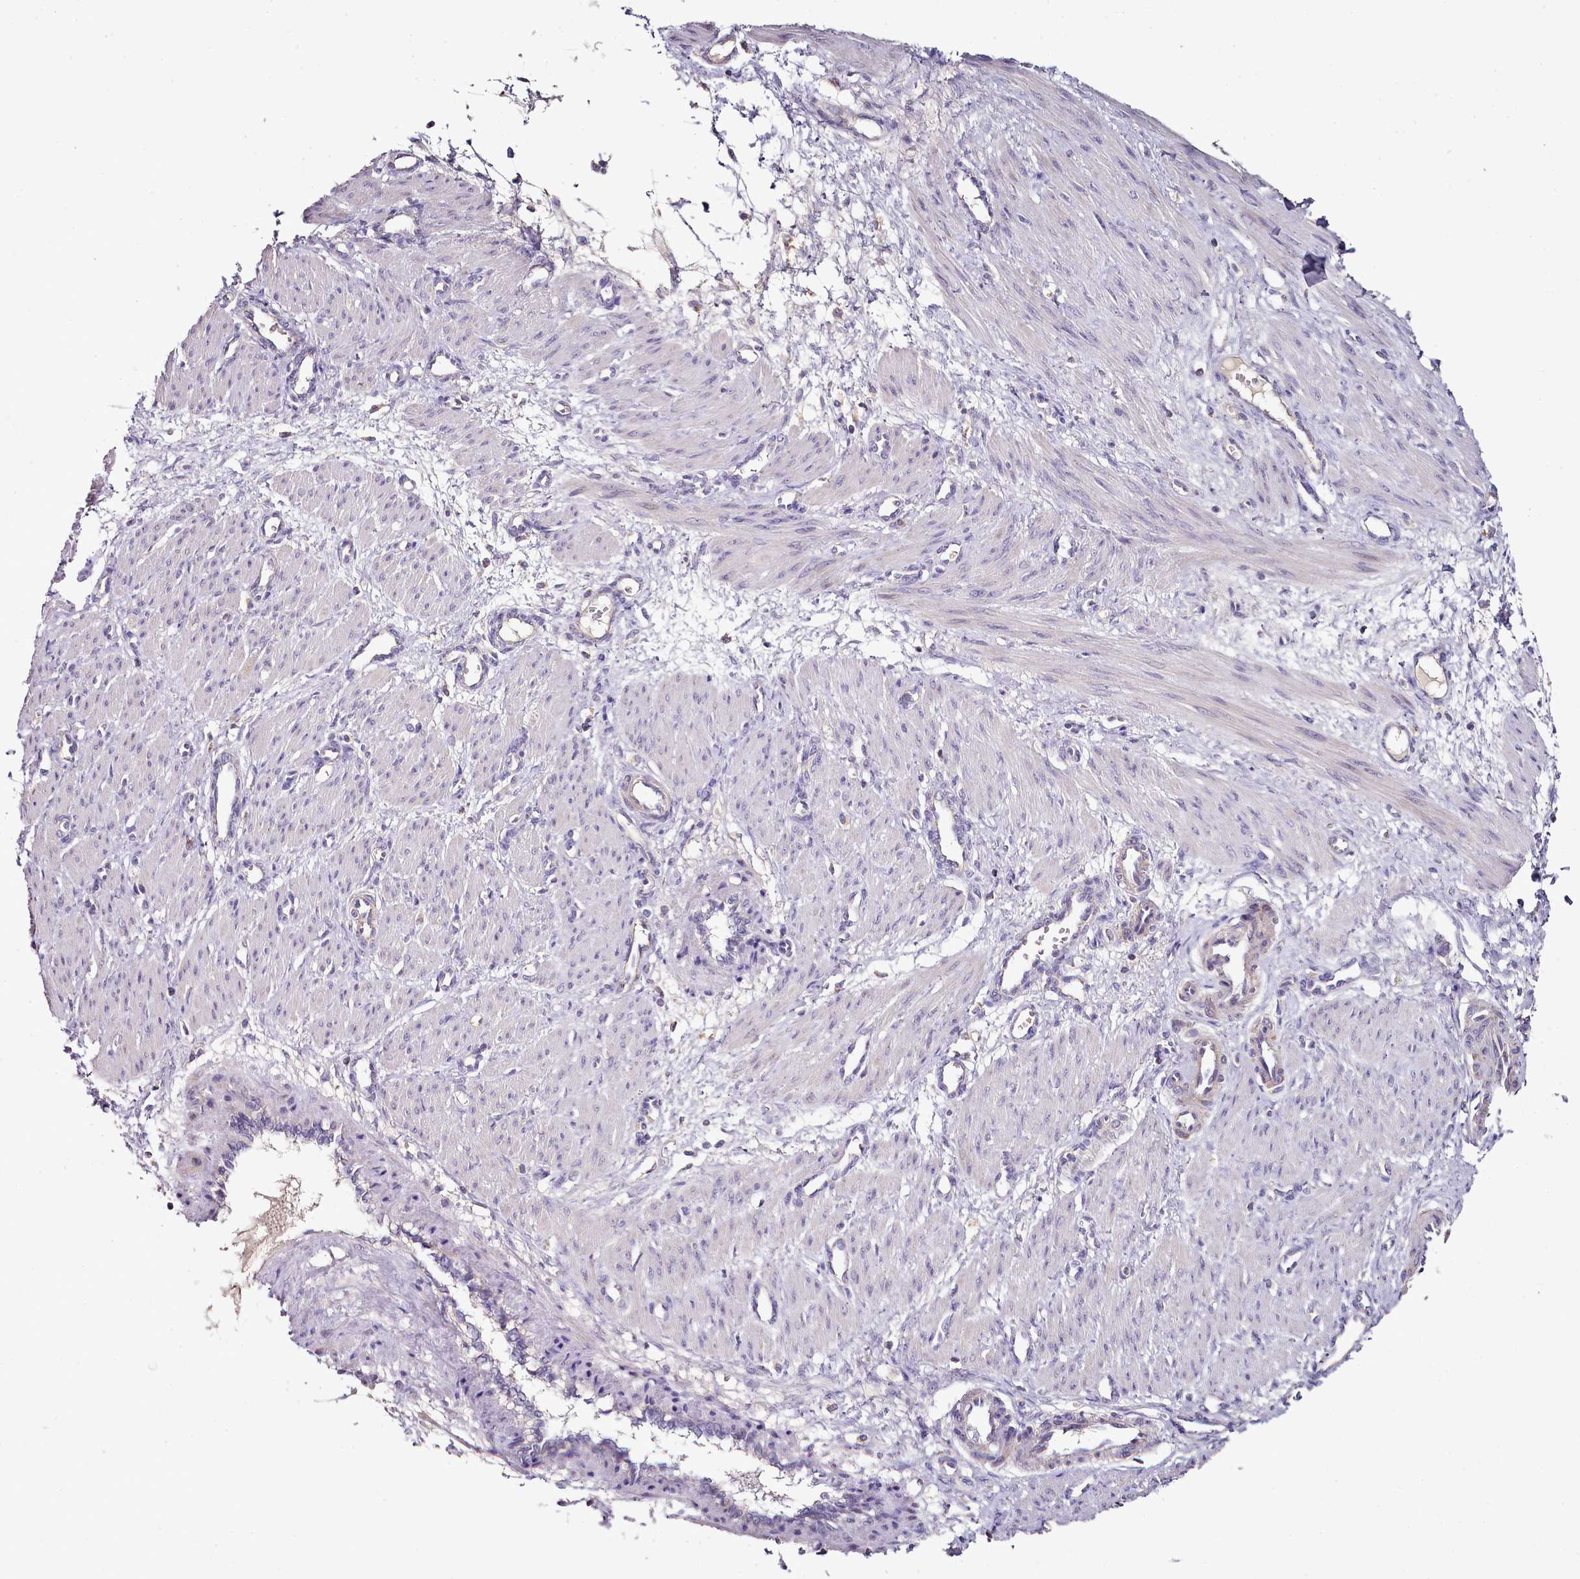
{"staining": {"intensity": "negative", "quantity": "none", "location": "none"}, "tissue": "smooth muscle", "cell_type": "Smooth muscle cells", "image_type": "normal", "snomed": [{"axis": "morphology", "description": "Normal tissue, NOS"}, {"axis": "topography", "description": "Endometrium"}], "caption": "A histopathology image of human smooth muscle is negative for staining in smooth muscle cells. (DAB (3,3'-diaminobenzidine) immunohistochemistry, high magnification).", "gene": "ACSS1", "patient": {"sex": "female", "age": 33}}